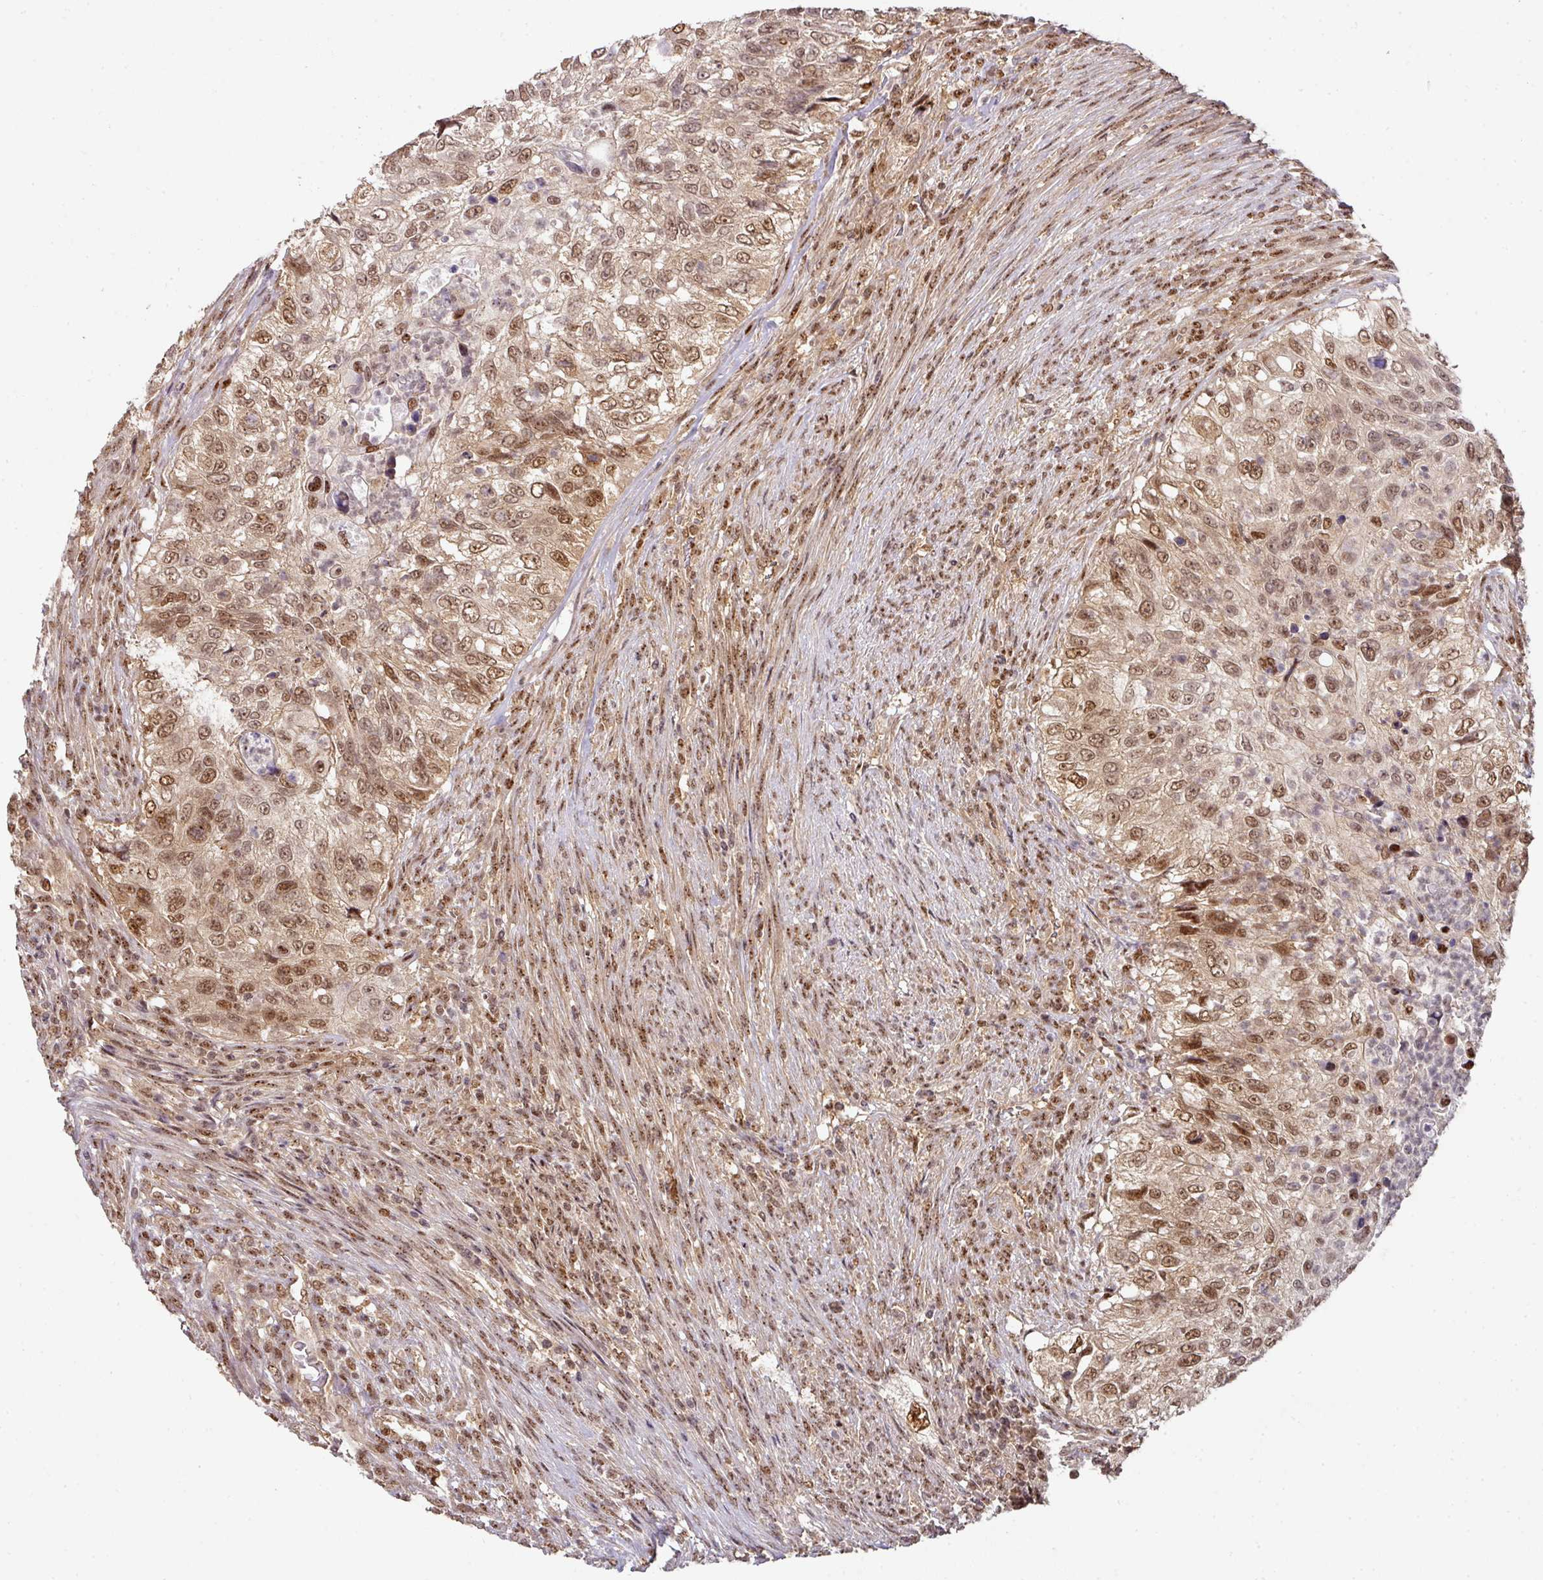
{"staining": {"intensity": "moderate", "quantity": ">75%", "location": "nuclear"}, "tissue": "urothelial cancer", "cell_type": "Tumor cells", "image_type": "cancer", "snomed": [{"axis": "morphology", "description": "Urothelial carcinoma, High grade"}, {"axis": "topography", "description": "Urinary bladder"}], "caption": "Immunohistochemistry (IHC) (DAB (3,3'-diaminobenzidine)) staining of human urothelial carcinoma (high-grade) reveals moderate nuclear protein staining in about >75% of tumor cells. (IHC, brightfield microscopy, high magnification).", "gene": "RANBP9", "patient": {"sex": "female", "age": 60}}